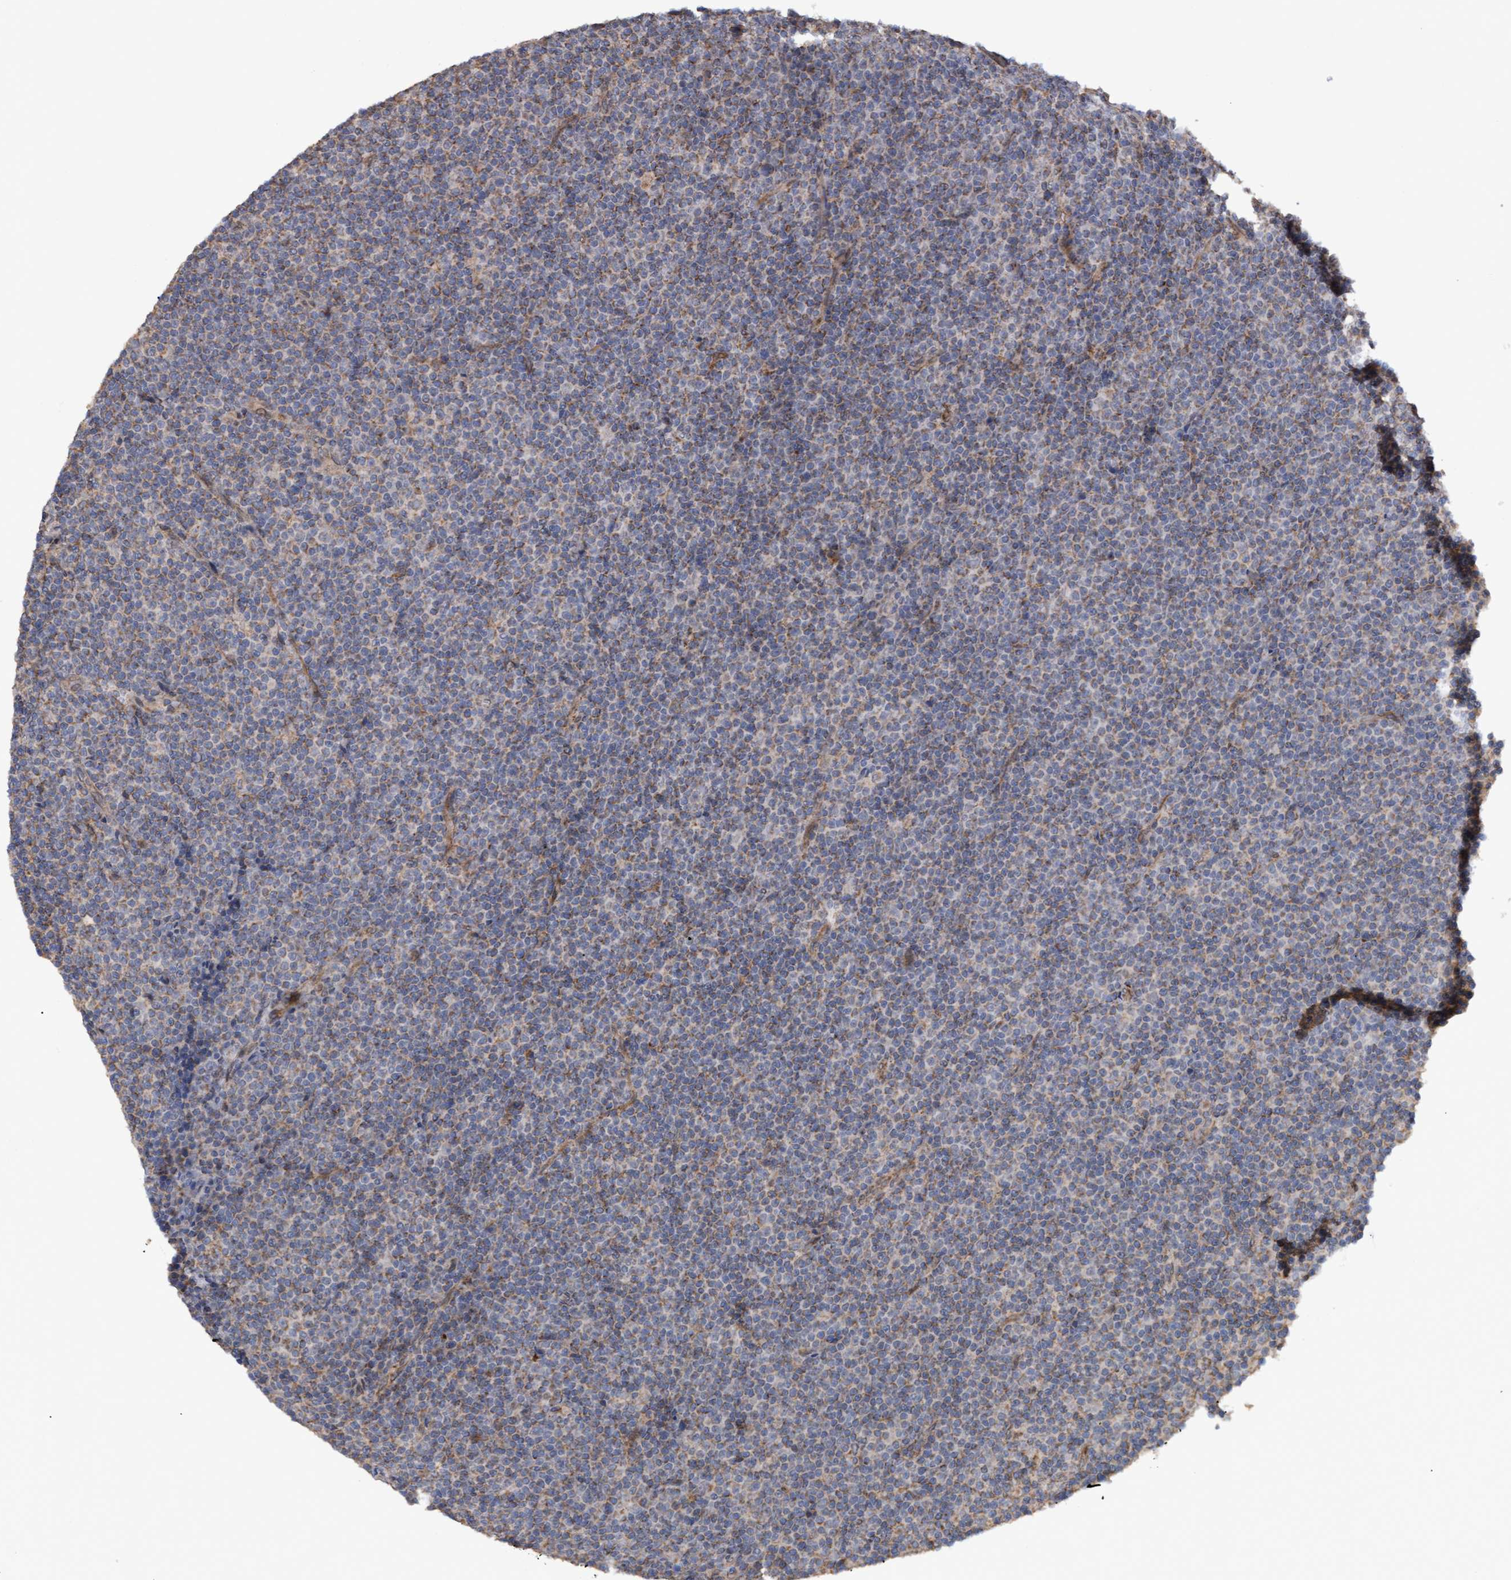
{"staining": {"intensity": "weak", "quantity": "25%-75%", "location": "cytoplasmic/membranous"}, "tissue": "lymphoma", "cell_type": "Tumor cells", "image_type": "cancer", "snomed": [{"axis": "morphology", "description": "Malignant lymphoma, non-Hodgkin's type, Low grade"}, {"axis": "topography", "description": "Lymph node"}], "caption": "Protein expression analysis of low-grade malignant lymphoma, non-Hodgkin's type demonstrates weak cytoplasmic/membranous staining in about 25%-75% of tumor cells.", "gene": "MGLL", "patient": {"sex": "female", "age": 67}}